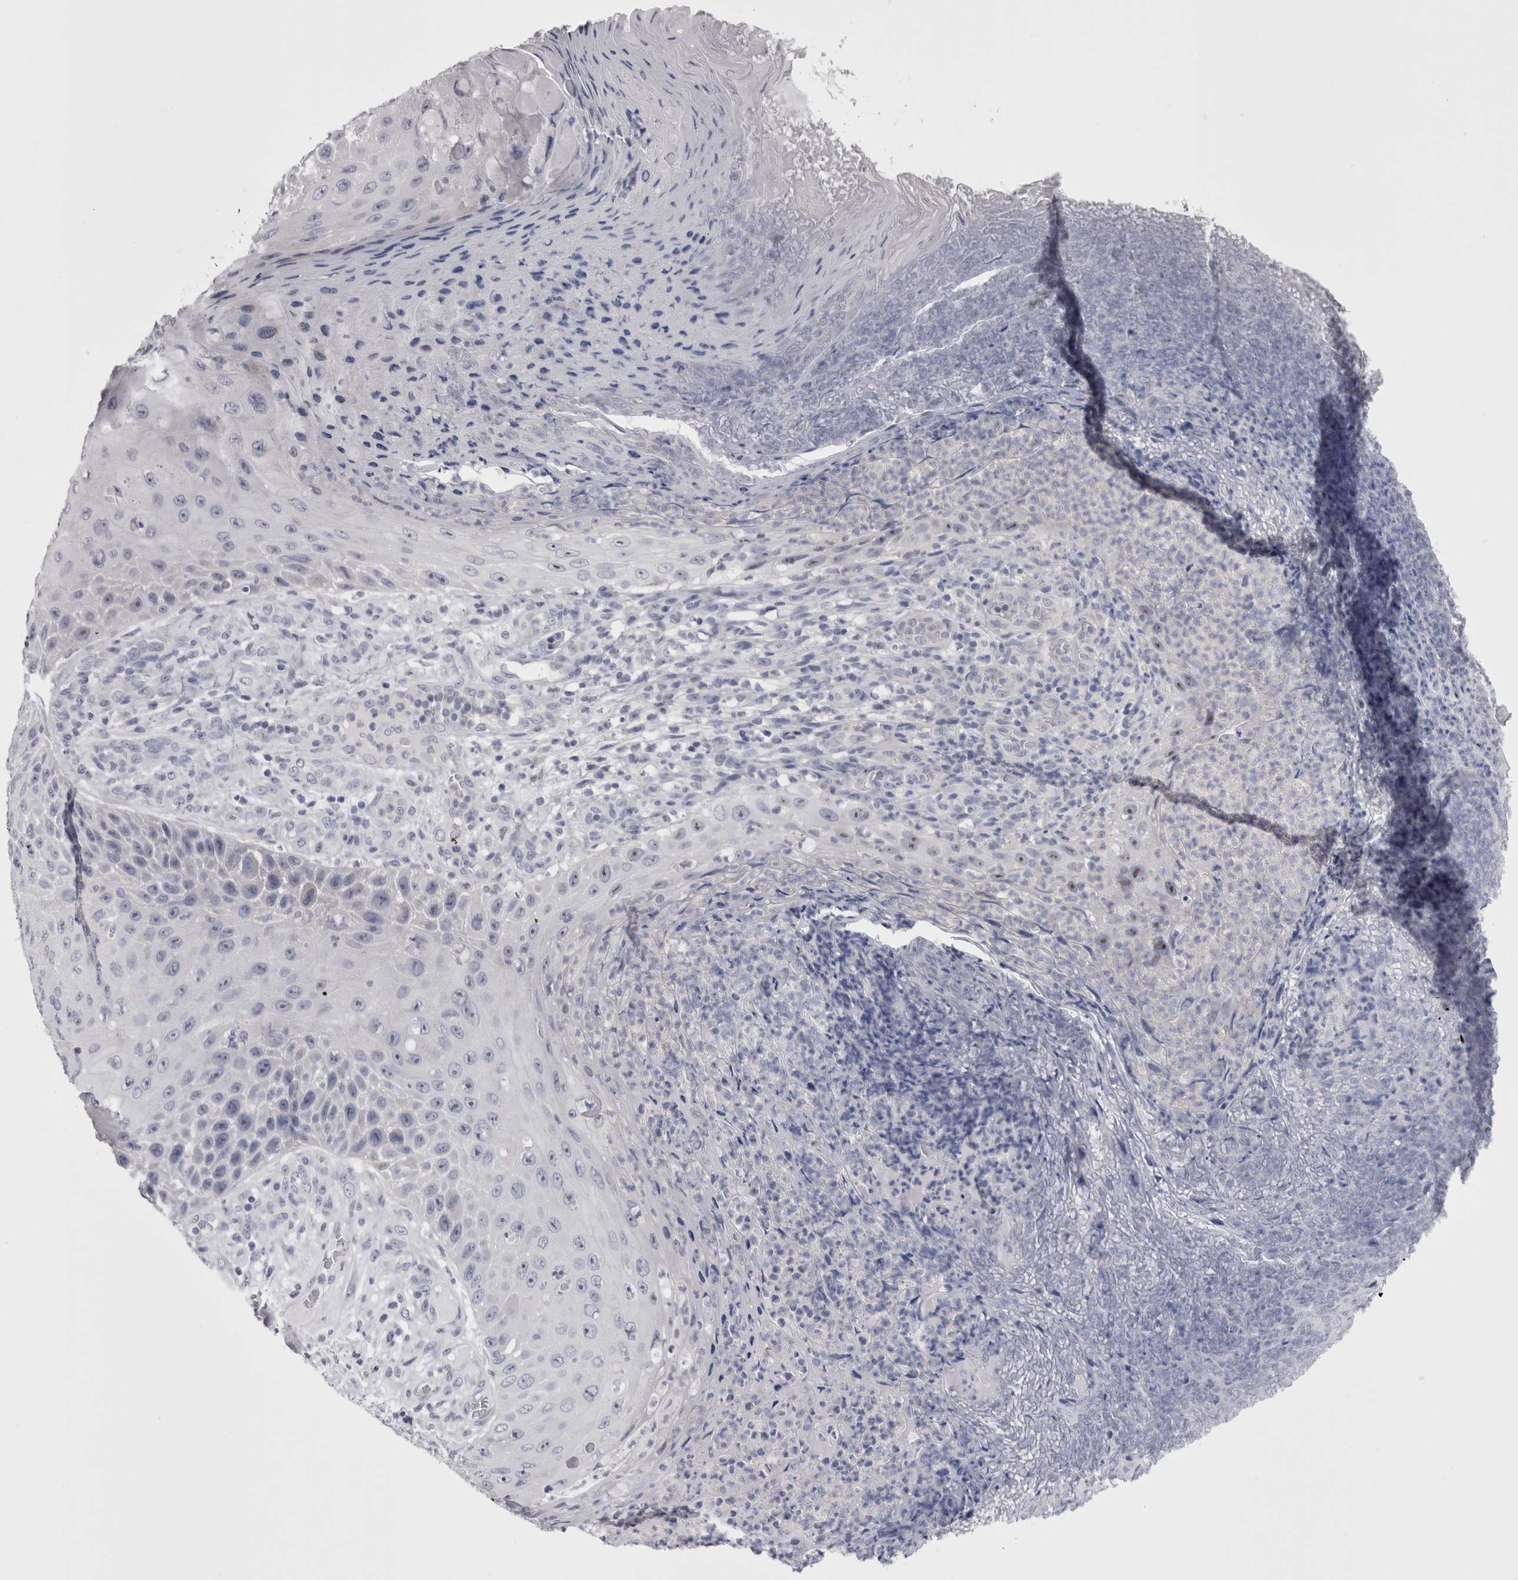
{"staining": {"intensity": "negative", "quantity": "none", "location": "none"}, "tissue": "skin cancer", "cell_type": "Tumor cells", "image_type": "cancer", "snomed": [{"axis": "morphology", "description": "Squamous cell carcinoma, NOS"}, {"axis": "topography", "description": "Skin"}], "caption": "The immunohistochemistry (IHC) micrograph has no significant staining in tumor cells of squamous cell carcinoma (skin) tissue.", "gene": "PWP2", "patient": {"sex": "female", "age": 88}}